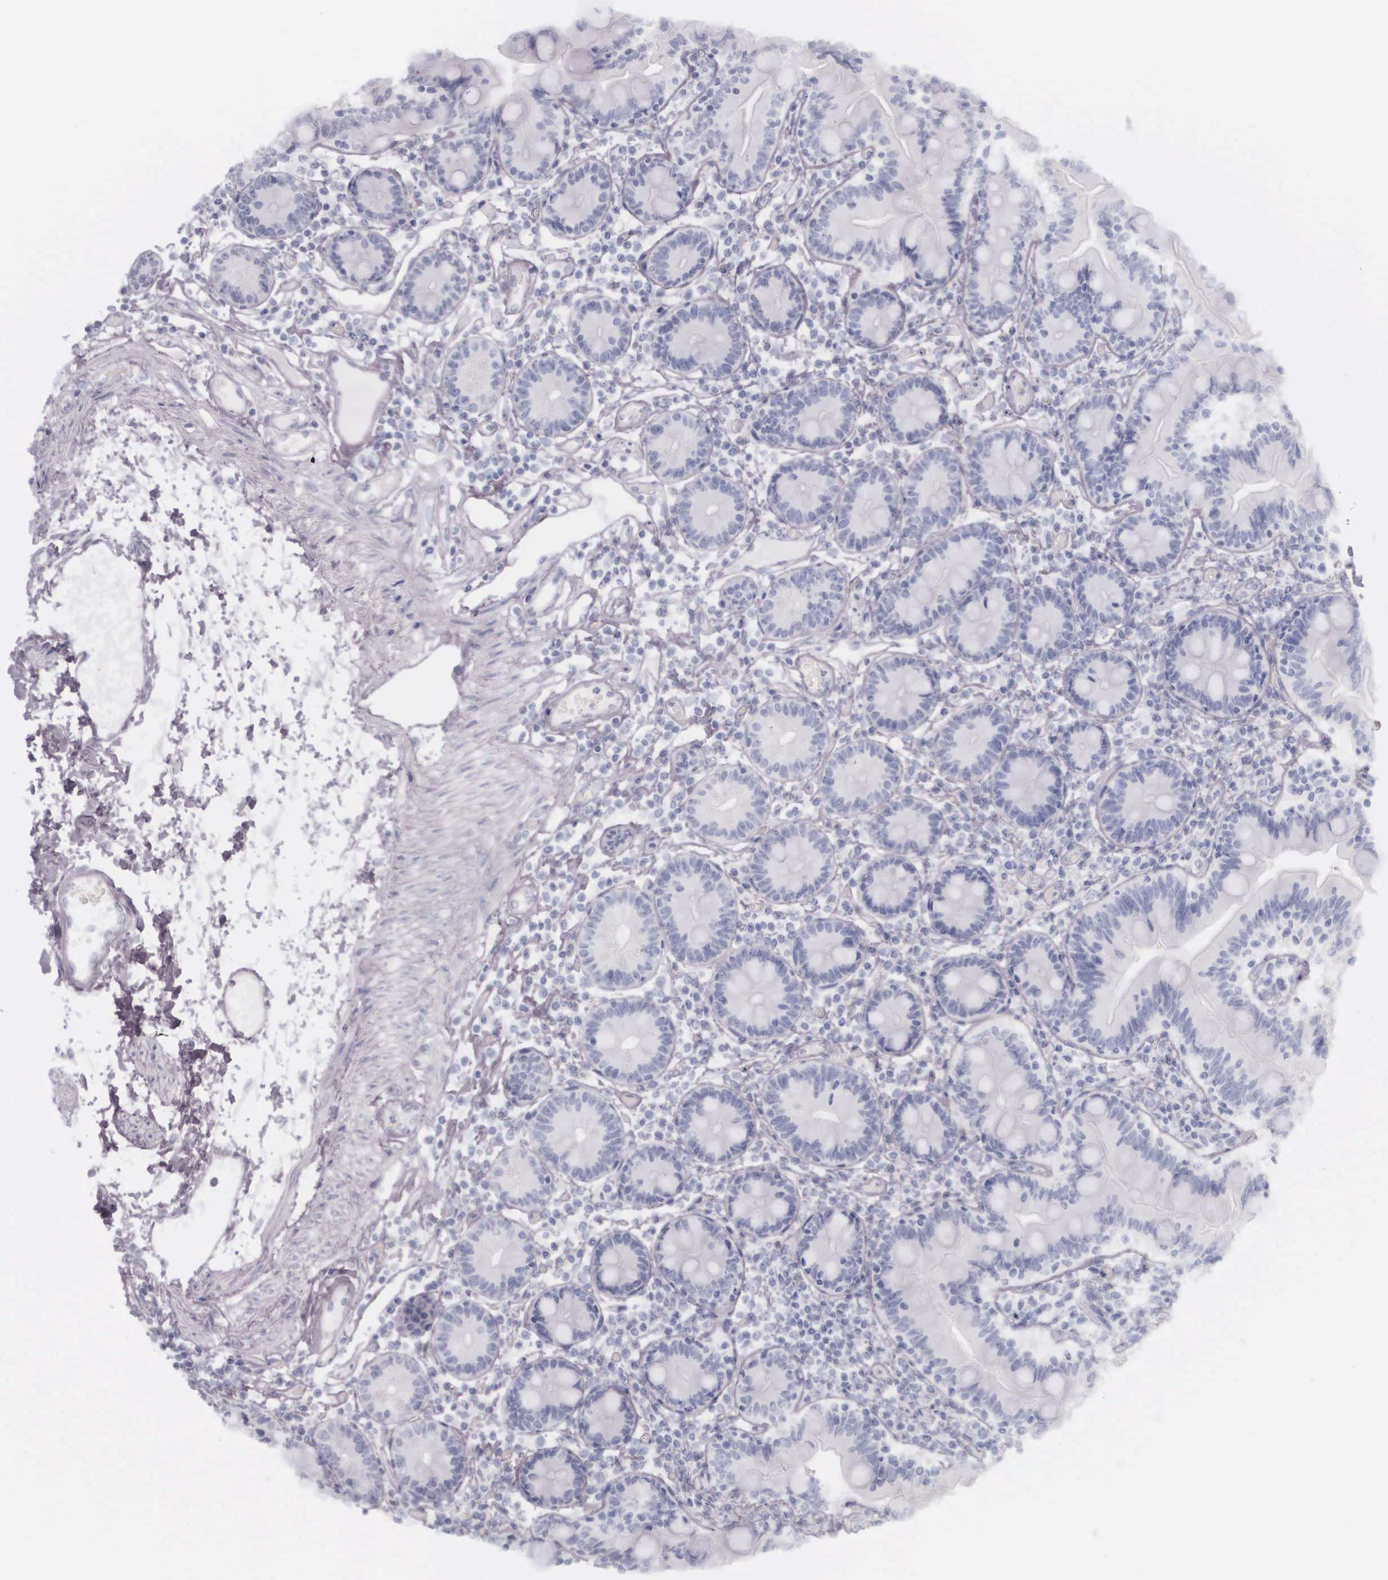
{"staining": {"intensity": "negative", "quantity": "none", "location": "none"}, "tissue": "small intestine", "cell_type": "Glandular cells", "image_type": "normal", "snomed": [{"axis": "morphology", "description": "Normal tissue, NOS"}, {"axis": "topography", "description": "Small intestine"}], "caption": "IHC of benign human small intestine shows no staining in glandular cells.", "gene": "KRT14", "patient": {"sex": "female", "age": 69}}